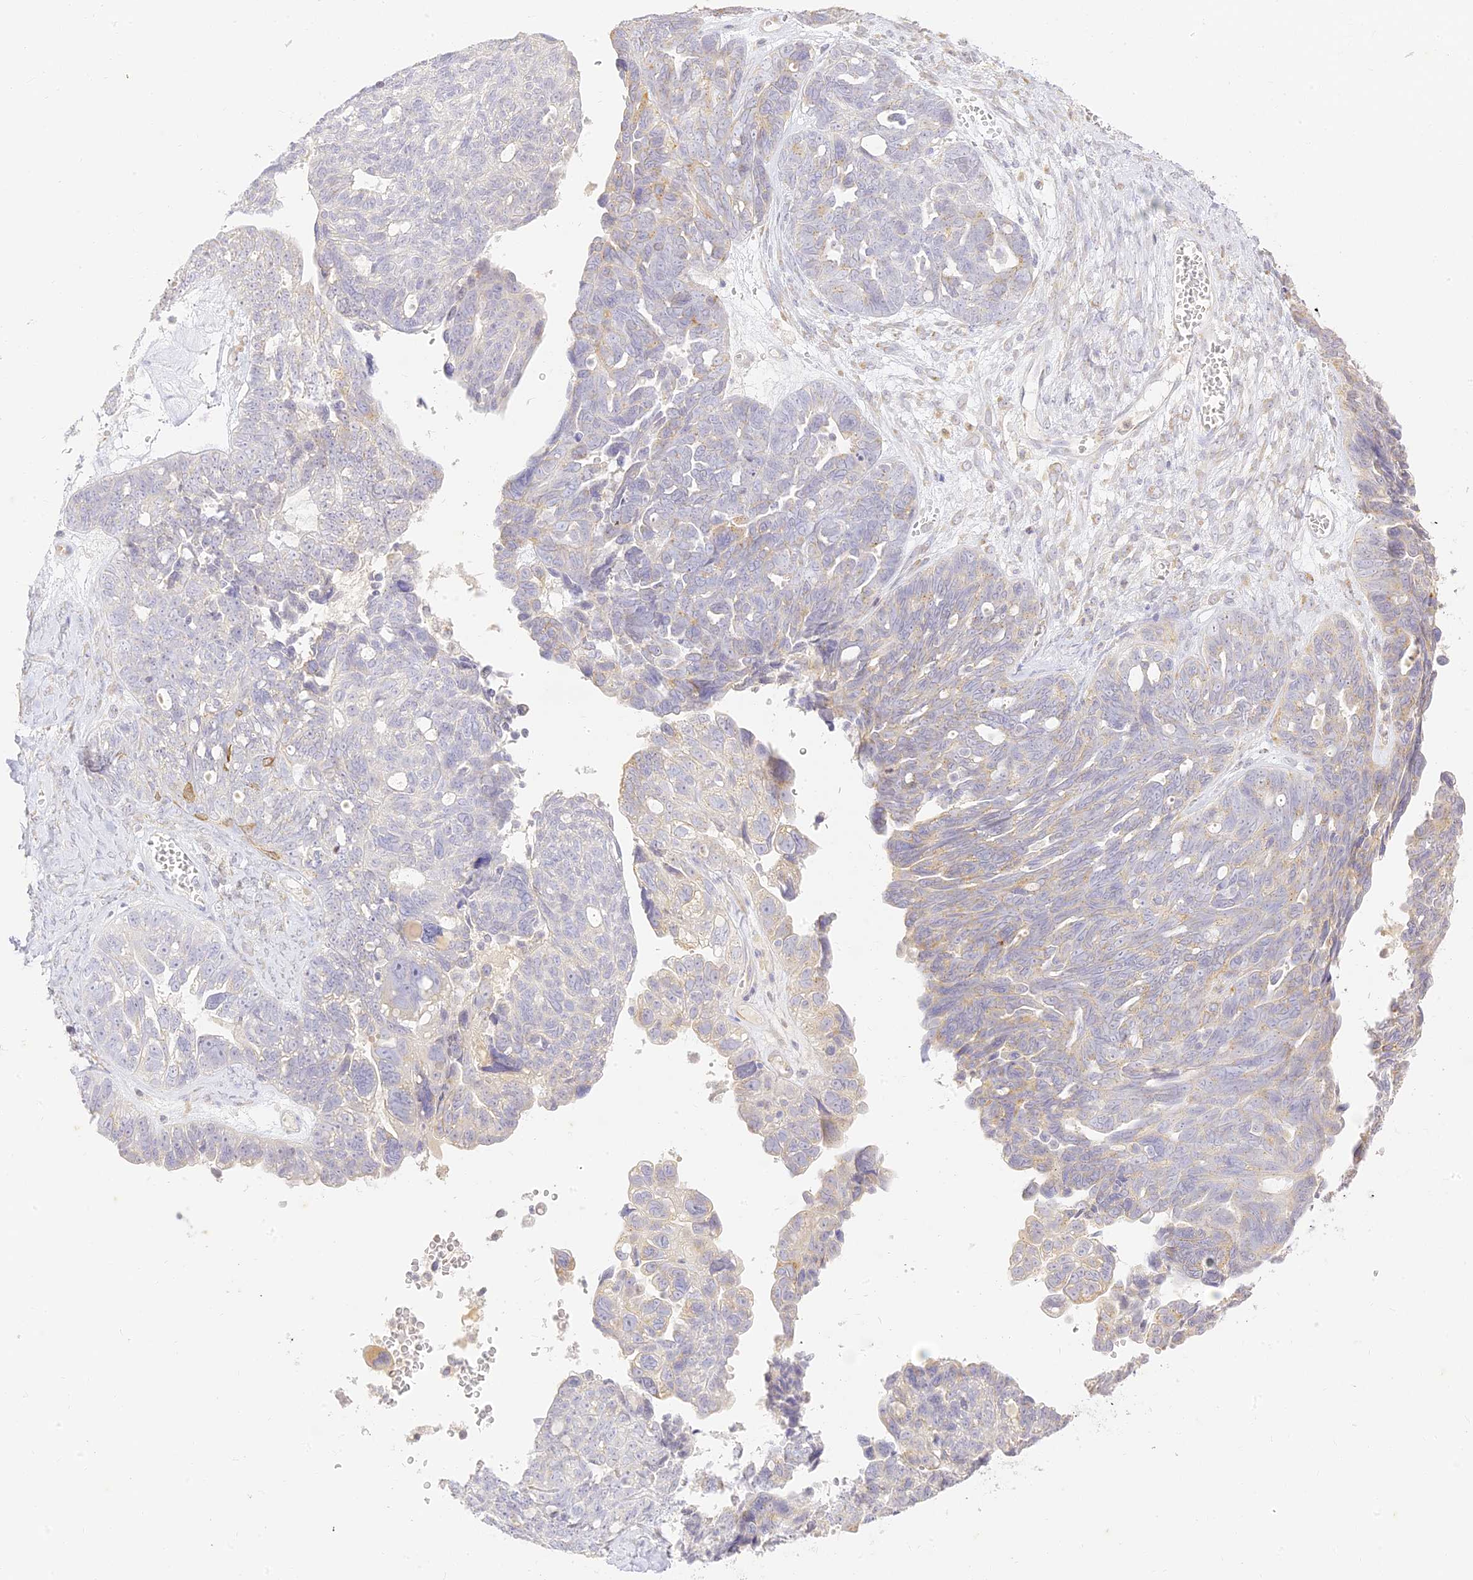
{"staining": {"intensity": "weak", "quantity": "<25%", "location": "cytoplasmic/membranous"}, "tissue": "ovarian cancer", "cell_type": "Tumor cells", "image_type": "cancer", "snomed": [{"axis": "morphology", "description": "Cystadenocarcinoma, serous, NOS"}, {"axis": "topography", "description": "Ovary"}], "caption": "The histopathology image displays no staining of tumor cells in ovarian cancer.", "gene": "SEC13", "patient": {"sex": "female", "age": 79}}